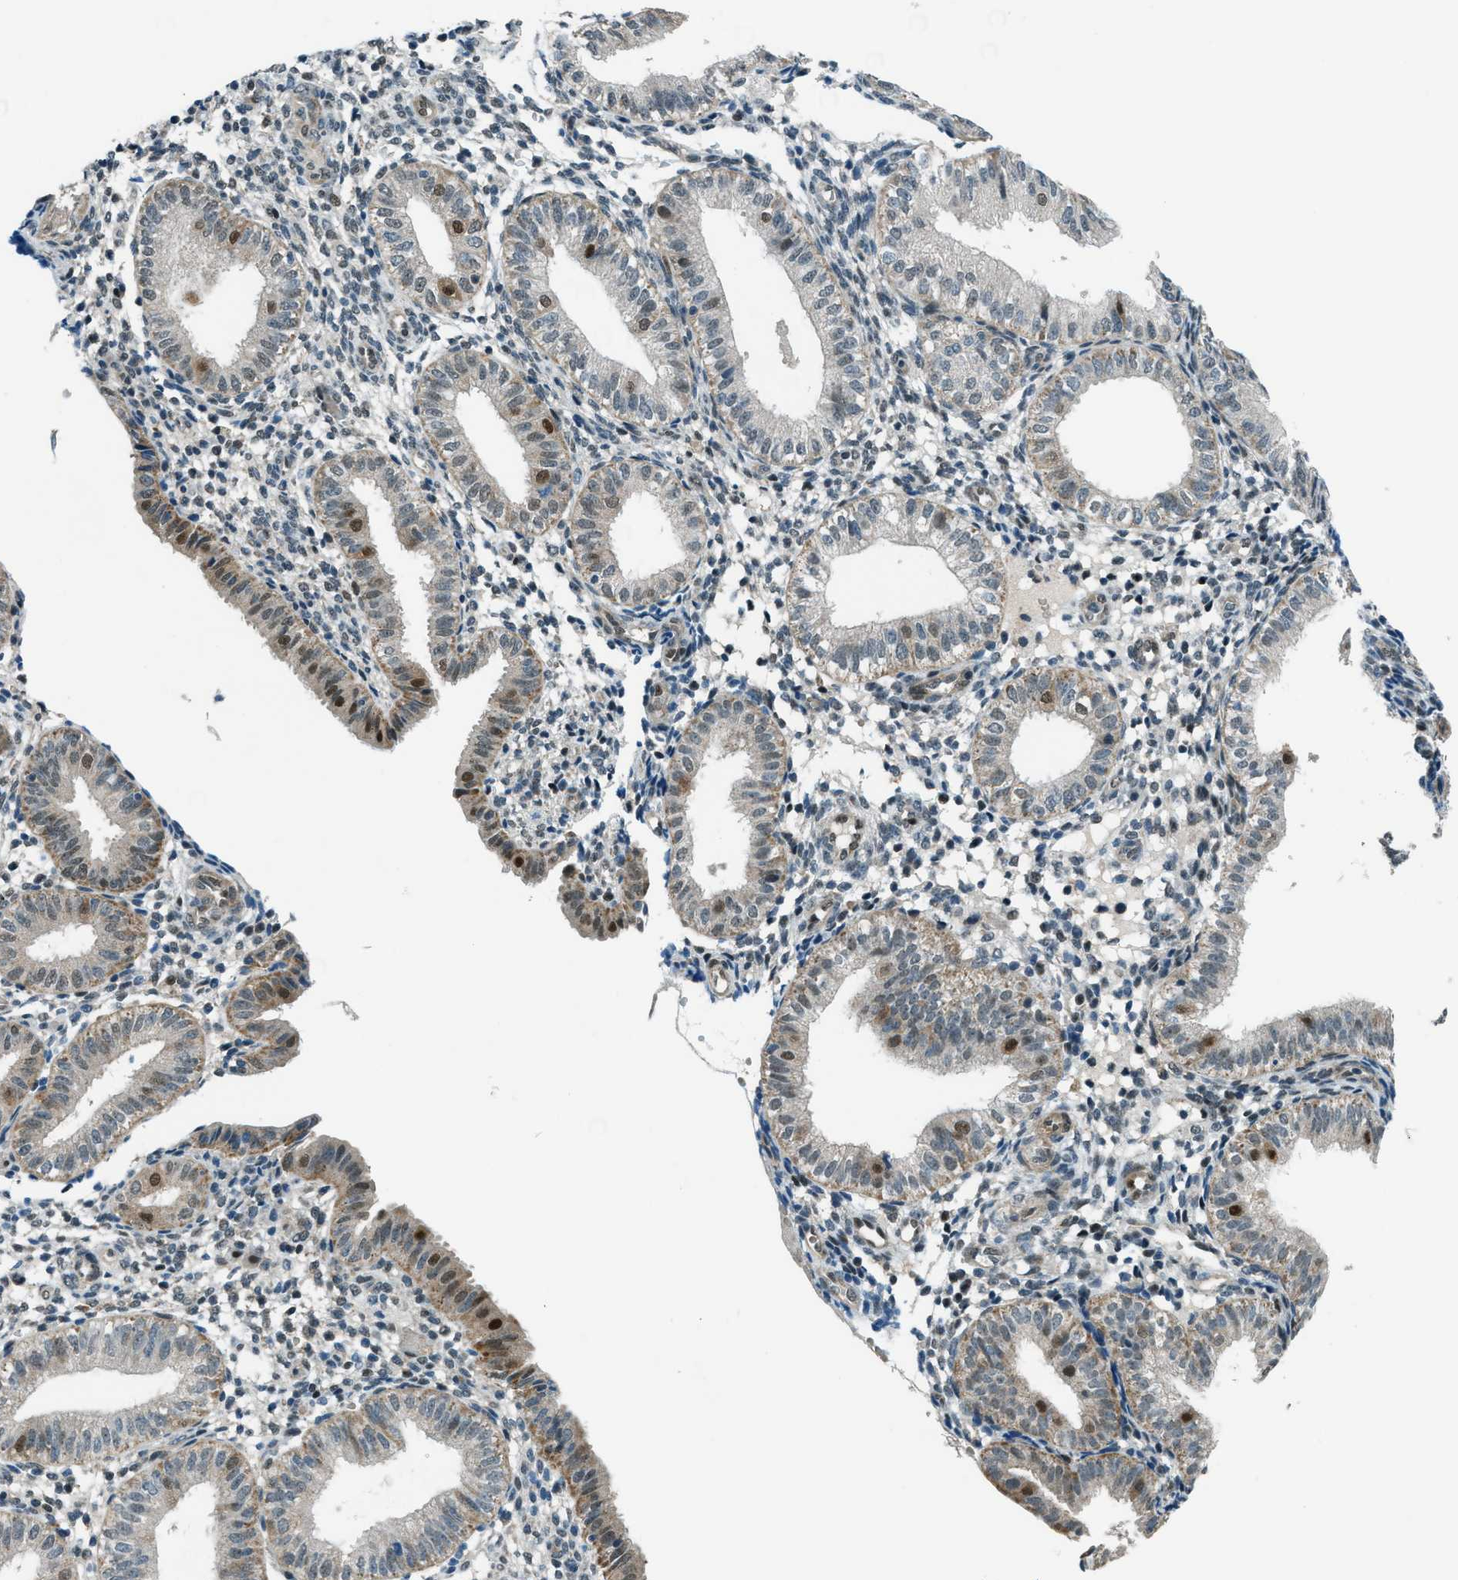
{"staining": {"intensity": "negative", "quantity": "none", "location": "none"}, "tissue": "endometrium", "cell_type": "Cells in endometrial stroma", "image_type": "normal", "snomed": [{"axis": "morphology", "description": "Normal tissue, NOS"}, {"axis": "topography", "description": "Endometrium"}], "caption": "This image is of benign endometrium stained with immunohistochemistry (IHC) to label a protein in brown with the nuclei are counter-stained blue. There is no expression in cells in endometrial stroma.", "gene": "NPEPL1", "patient": {"sex": "female", "age": 39}}